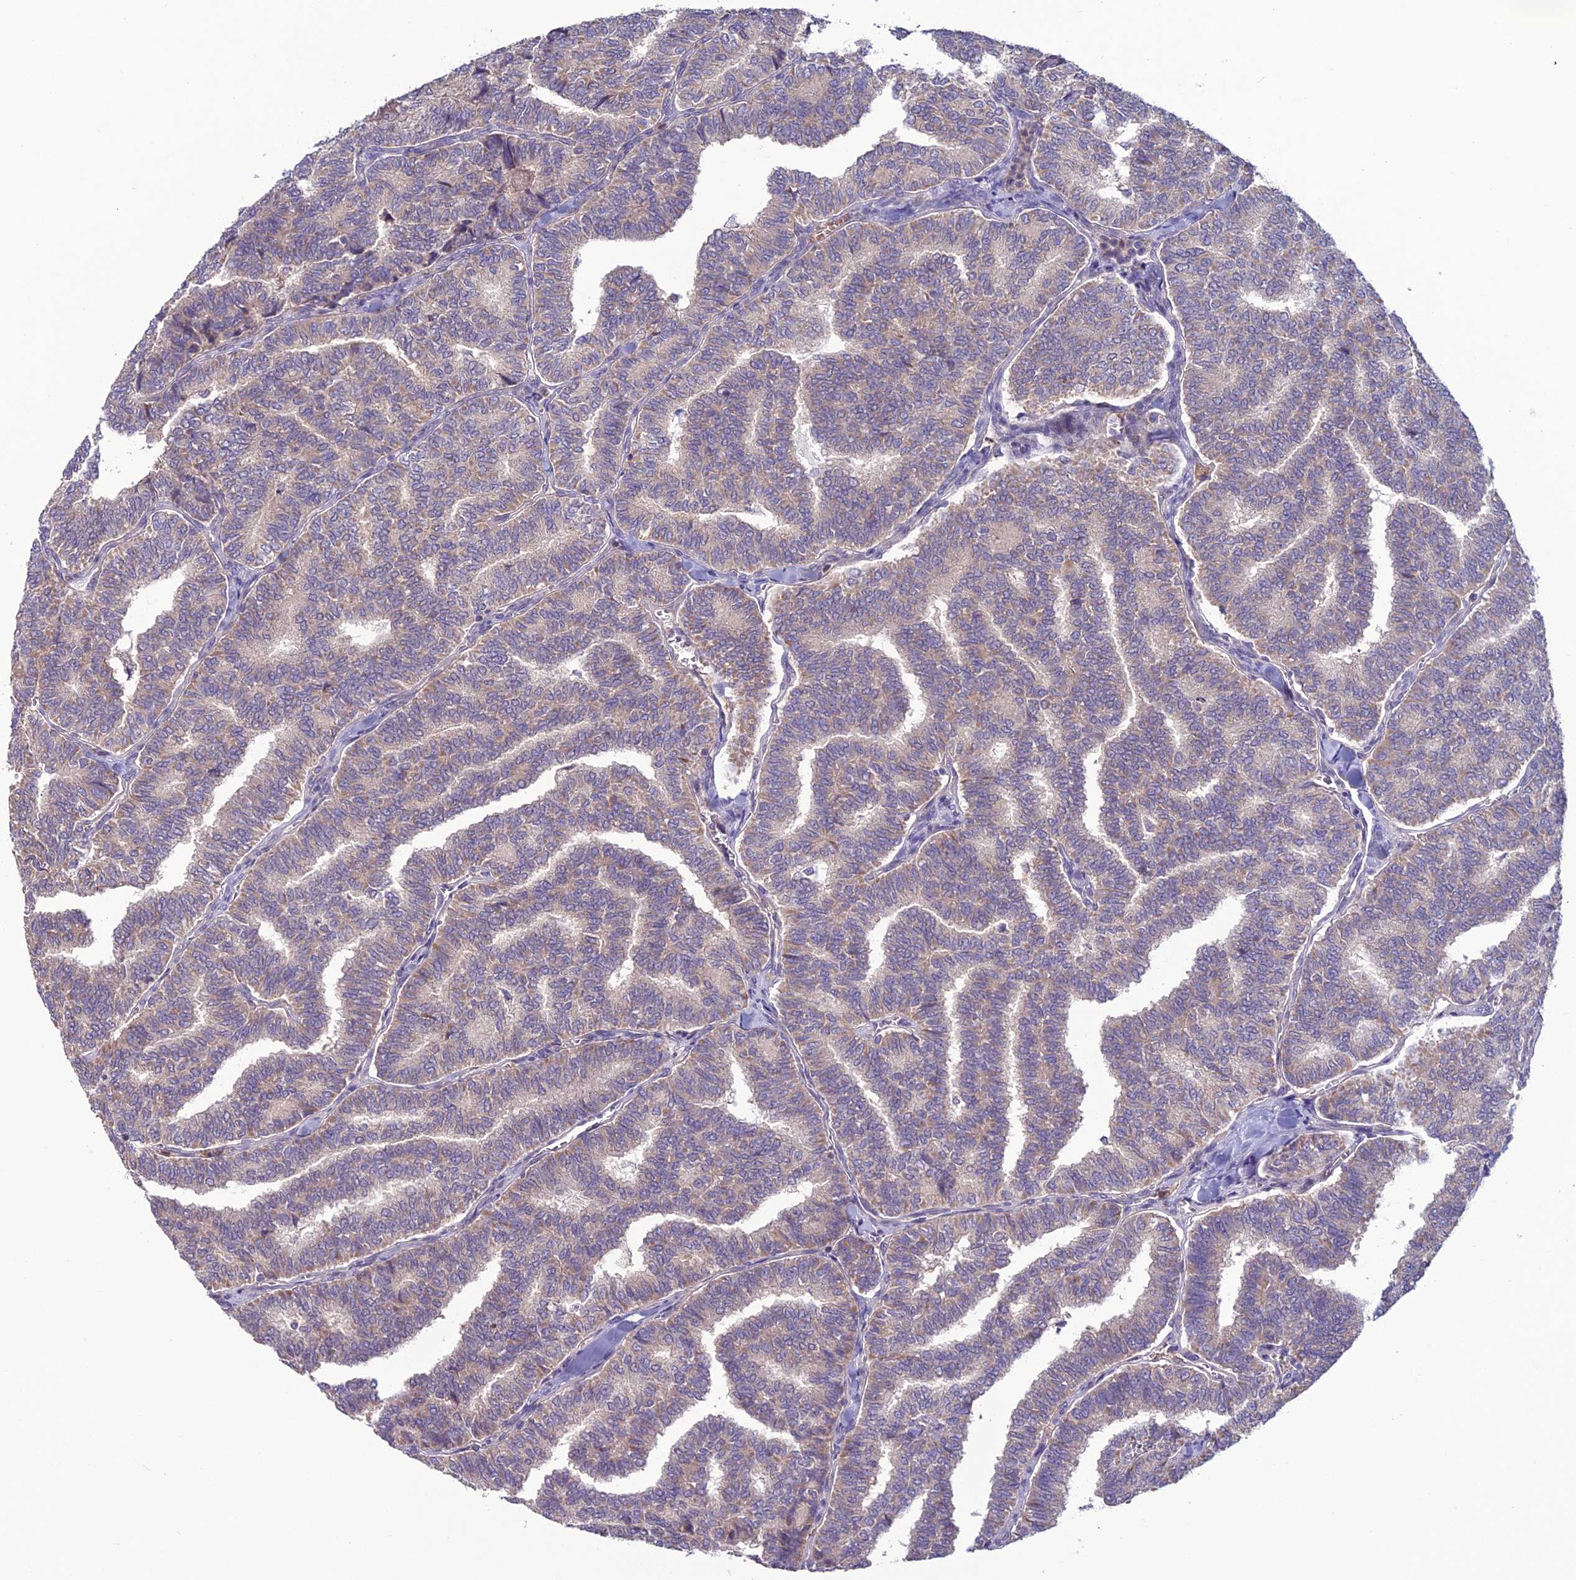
{"staining": {"intensity": "weak", "quantity": "25%-75%", "location": "cytoplasmic/membranous"}, "tissue": "thyroid cancer", "cell_type": "Tumor cells", "image_type": "cancer", "snomed": [{"axis": "morphology", "description": "Papillary adenocarcinoma, NOS"}, {"axis": "topography", "description": "Thyroid gland"}], "caption": "DAB (3,3'-diaminobenzidine) immunohistochemical staining of papillary adenocarcinoma (thyroid) demonstrates weak cytoplasmic/membranous protein staining in about 25%-75% of tumor cells. (IHC, brightfield microscopy, high magnification).", "gene": "C2orf76", "patient": {"sex": "female", "age": 35}}